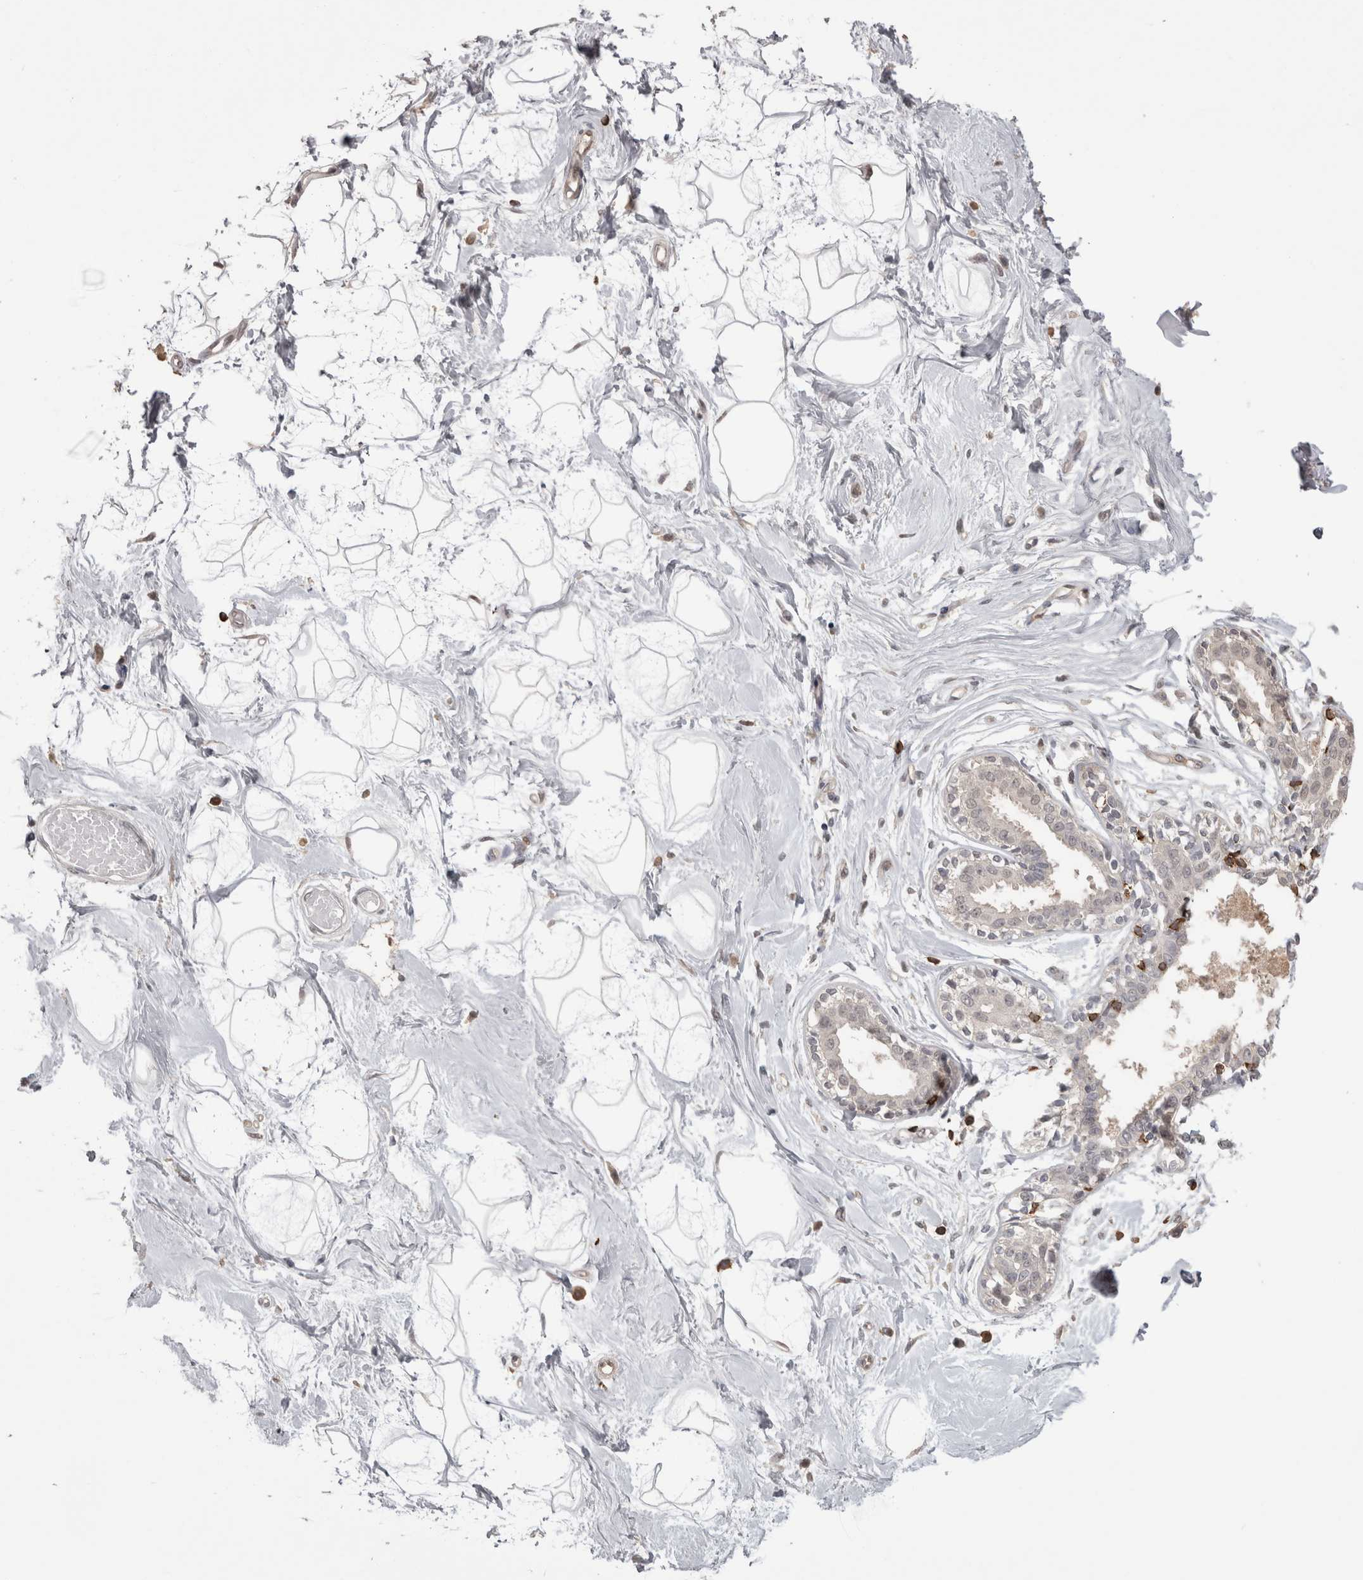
{"staining": {"intensity": "negative", "quantity": "none", "location": "none"}, "tissue": "breast", "cell_type": "Adipocytes", "image_type": "normal", "snomed": [{"axis": "morphology", "description": "Normal tissue, NOS"}, {"axis": "topography", "description": "Breast"}], "caption": "IHC photomicrograph of unremarkable breast stained for a protein (brown), which demonstrates no expression in adipocytes.", "gene": "SKAP1", "patient": {"sex": "female", "age": 45}}